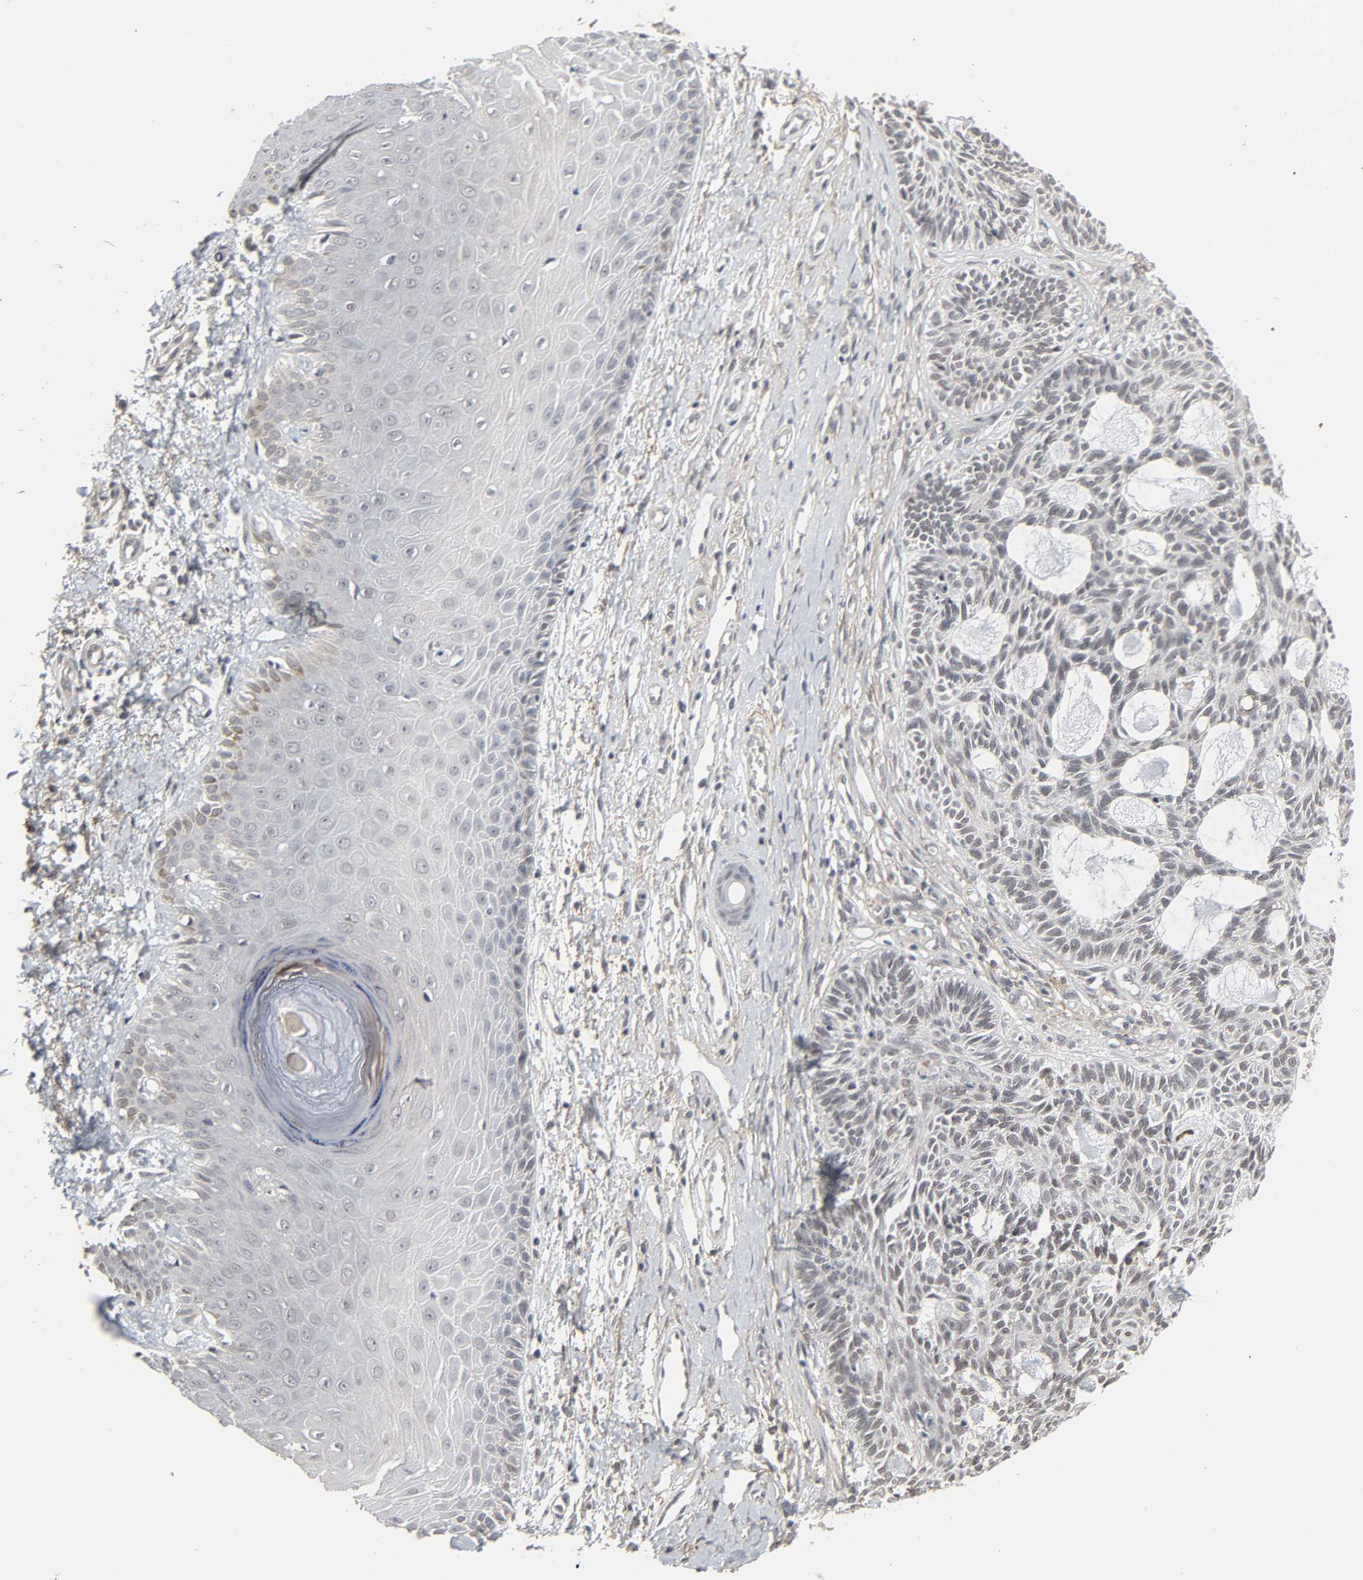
{"staining": {"intensity": "weak", "quantity": "<25%", "location": "cytoplasmic/membranous,nuclear"}, "tissue": "skin cancer", "cell_type": "Tumor cells", "image_type": "cancer", "snomed": [{"axis": "morphology", "description": "Basal cell carcinoma"}, {"axis": "topography", "description": "Skin"}], "caption": "Image shows no protein staining in tumor cells of skin cancer tissue.", "gene": "ZNF222", "patient": {"sex": "male", "age": 67}}